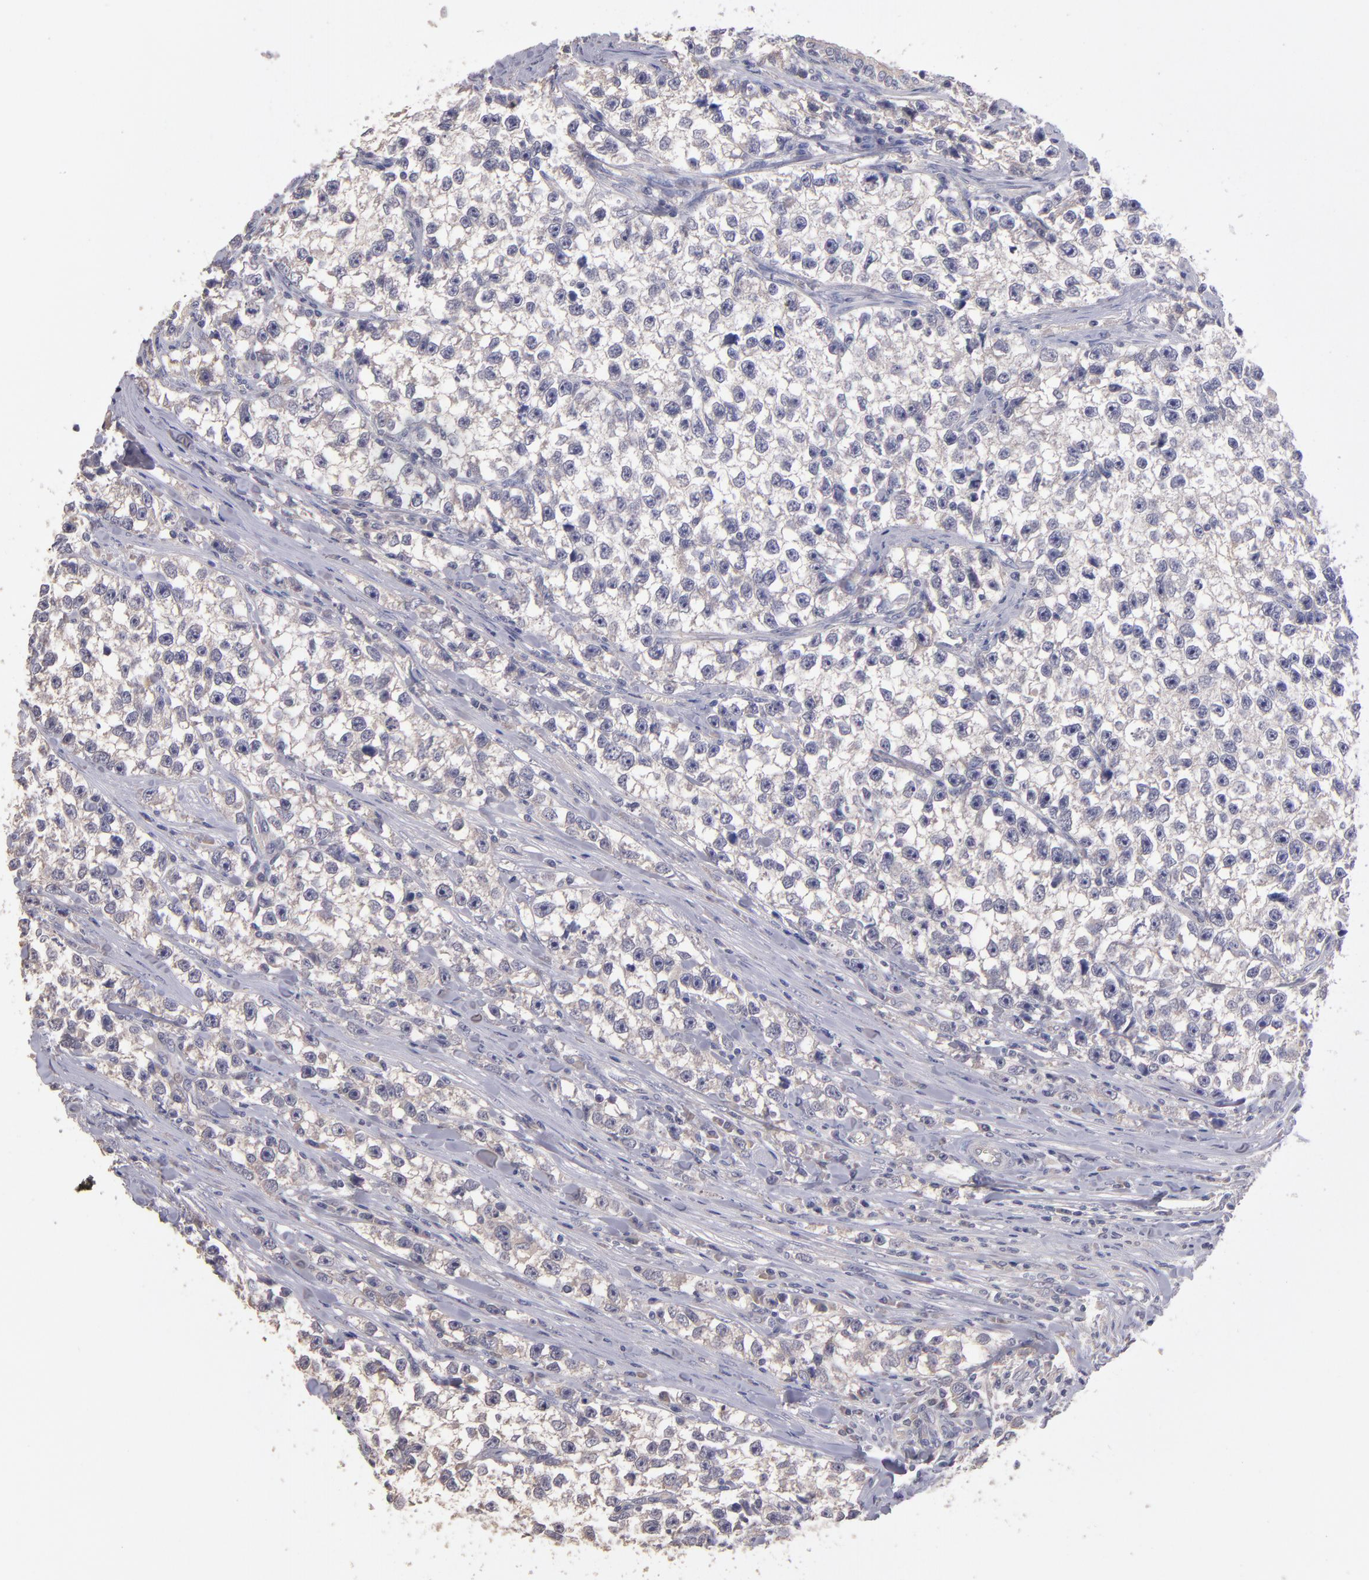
{"staining": {"intensity": "negative", "quantity": "none", "location": "none"}, "tissue": "testis cancer", "cell_type": "Tumor cells", "image_type": "cancer", "snomed": [{"axis": "morphology", "description": "Seminoma, NOS"}, {"axis": "morphology", "description": "Carcinoma, Embryonal, NOS"}, {"axis": "topography", "description": "Testis"}], "caption": "An immunohistochemistry photomicrograph of testis cancer is shown. There is no staining in tumor cells of testis cancer.", "gene": "GNAZ", "patient": {"sex": "male", "age": 30}}